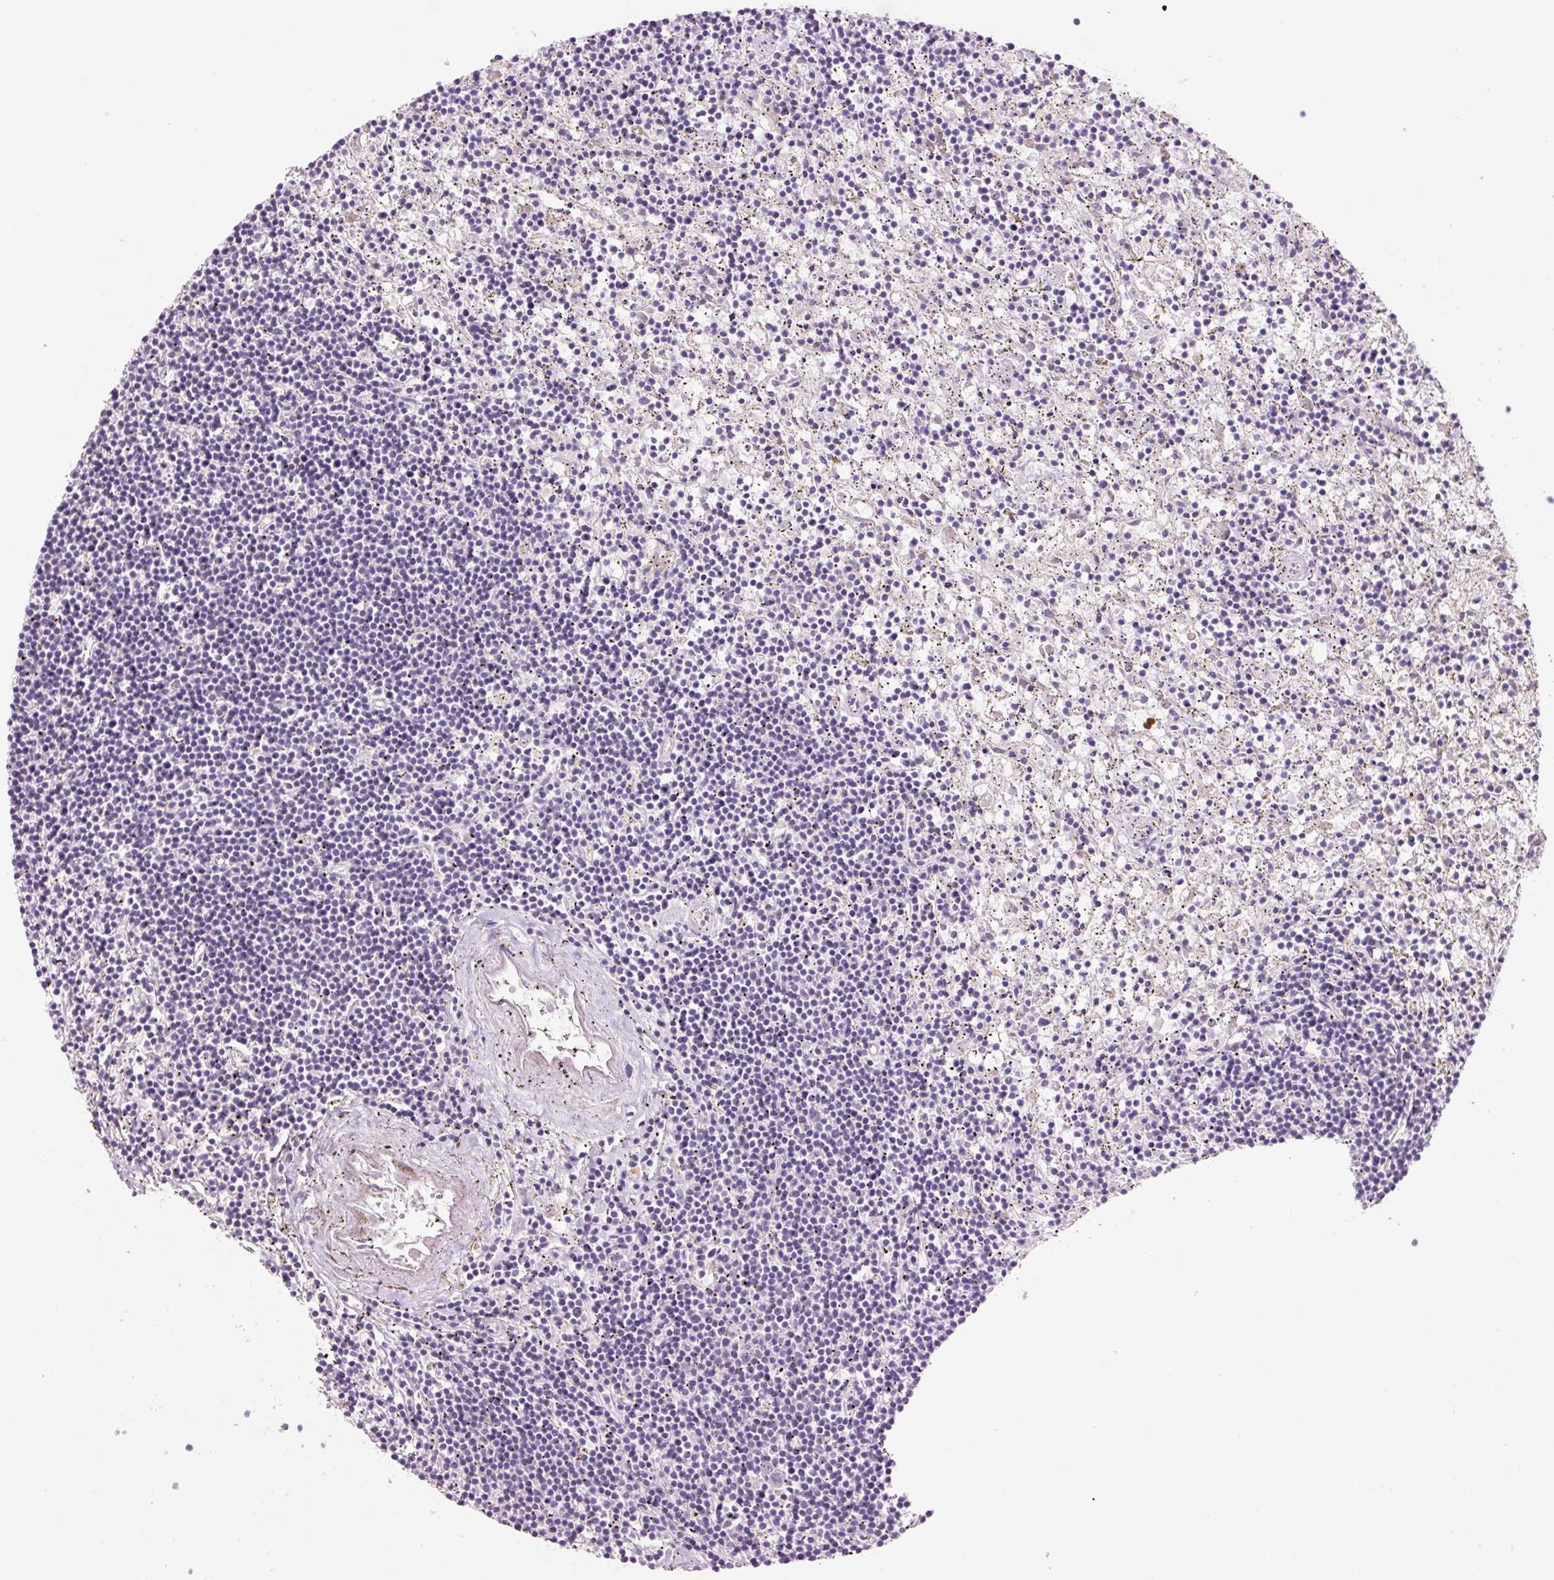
{"staining": {"intensity": "negative", "quantity": "none", "location": "none"}, "tissue": "lymphoma", "cell_type": "Tumor cells", "image_type": "cancer", "snomed": [{"axis": "morphology", "description": "Malignant lymphoma, non-Hodgkin's type, Low grade"}, {"axis": "topography", "description": "Spleen"}], "caption": "Protein analysis of malignant lymphoma, non-Hodgkin's type (low-grade) displays no significant positivity in tumor cells.", "gene": "HAX1", "patient": {"sex": "male", "age": 76}}